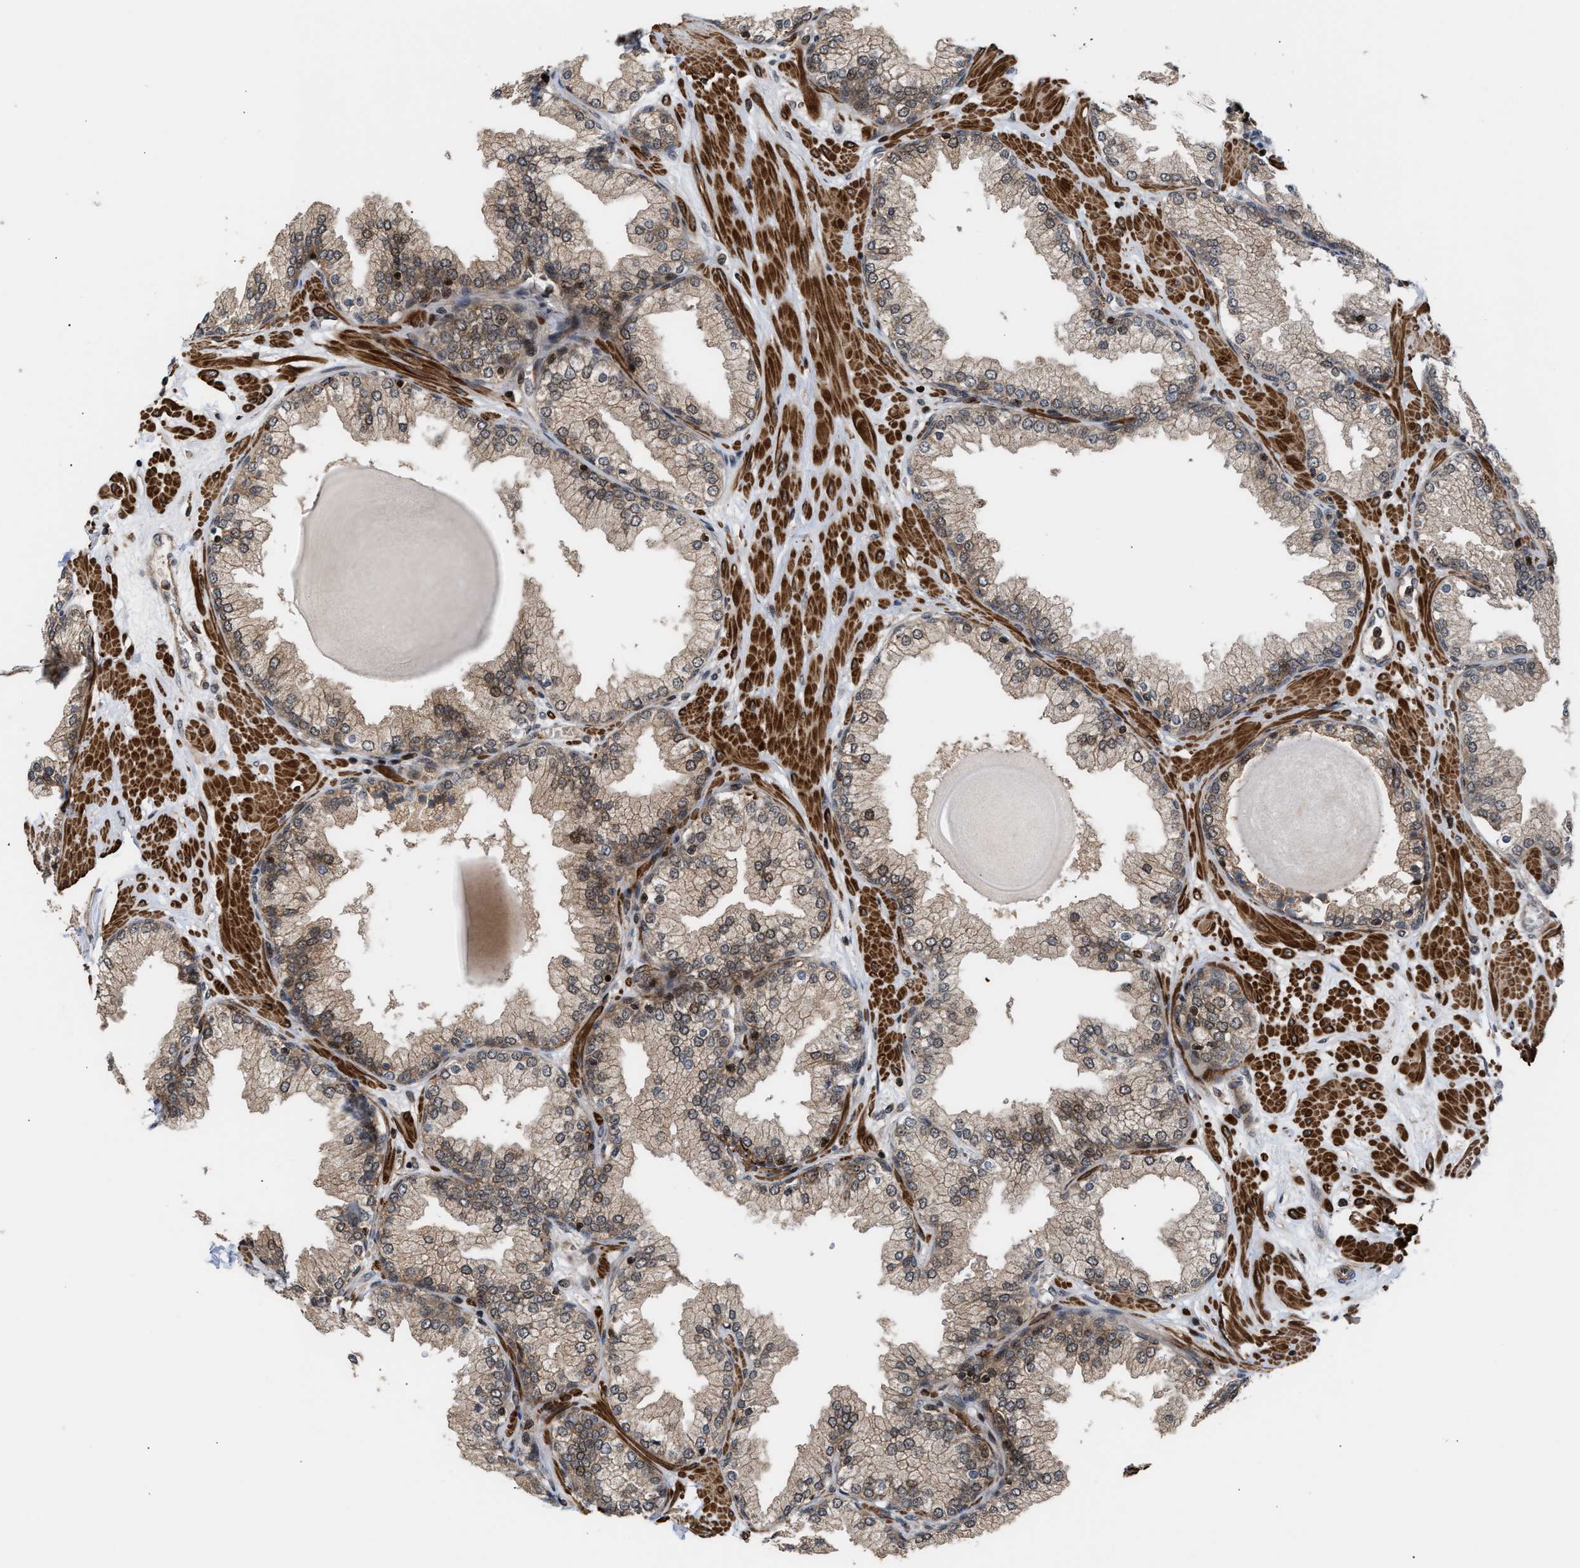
{"staining": {"intensity": "weak", "quantity": ">75%", "location": "cytoplasmic/membranous,nuclear"}, "tissue": "prostate", "cell_type": "Glandular cells", "image_type": "normal", "snomed": [{"axis": "morphology", "description": "Normal tissue, NOS"}, {"axis": "topography", "description": "Prostate"}], "caption": "Brown immunohistochemical staining in benign human prostate displays weak cytoplasmic/membranous,nuclear expression in about >75% of glandular cells.", "gene": "STAU2", "patient": {"sex": "male", "age": 51}}